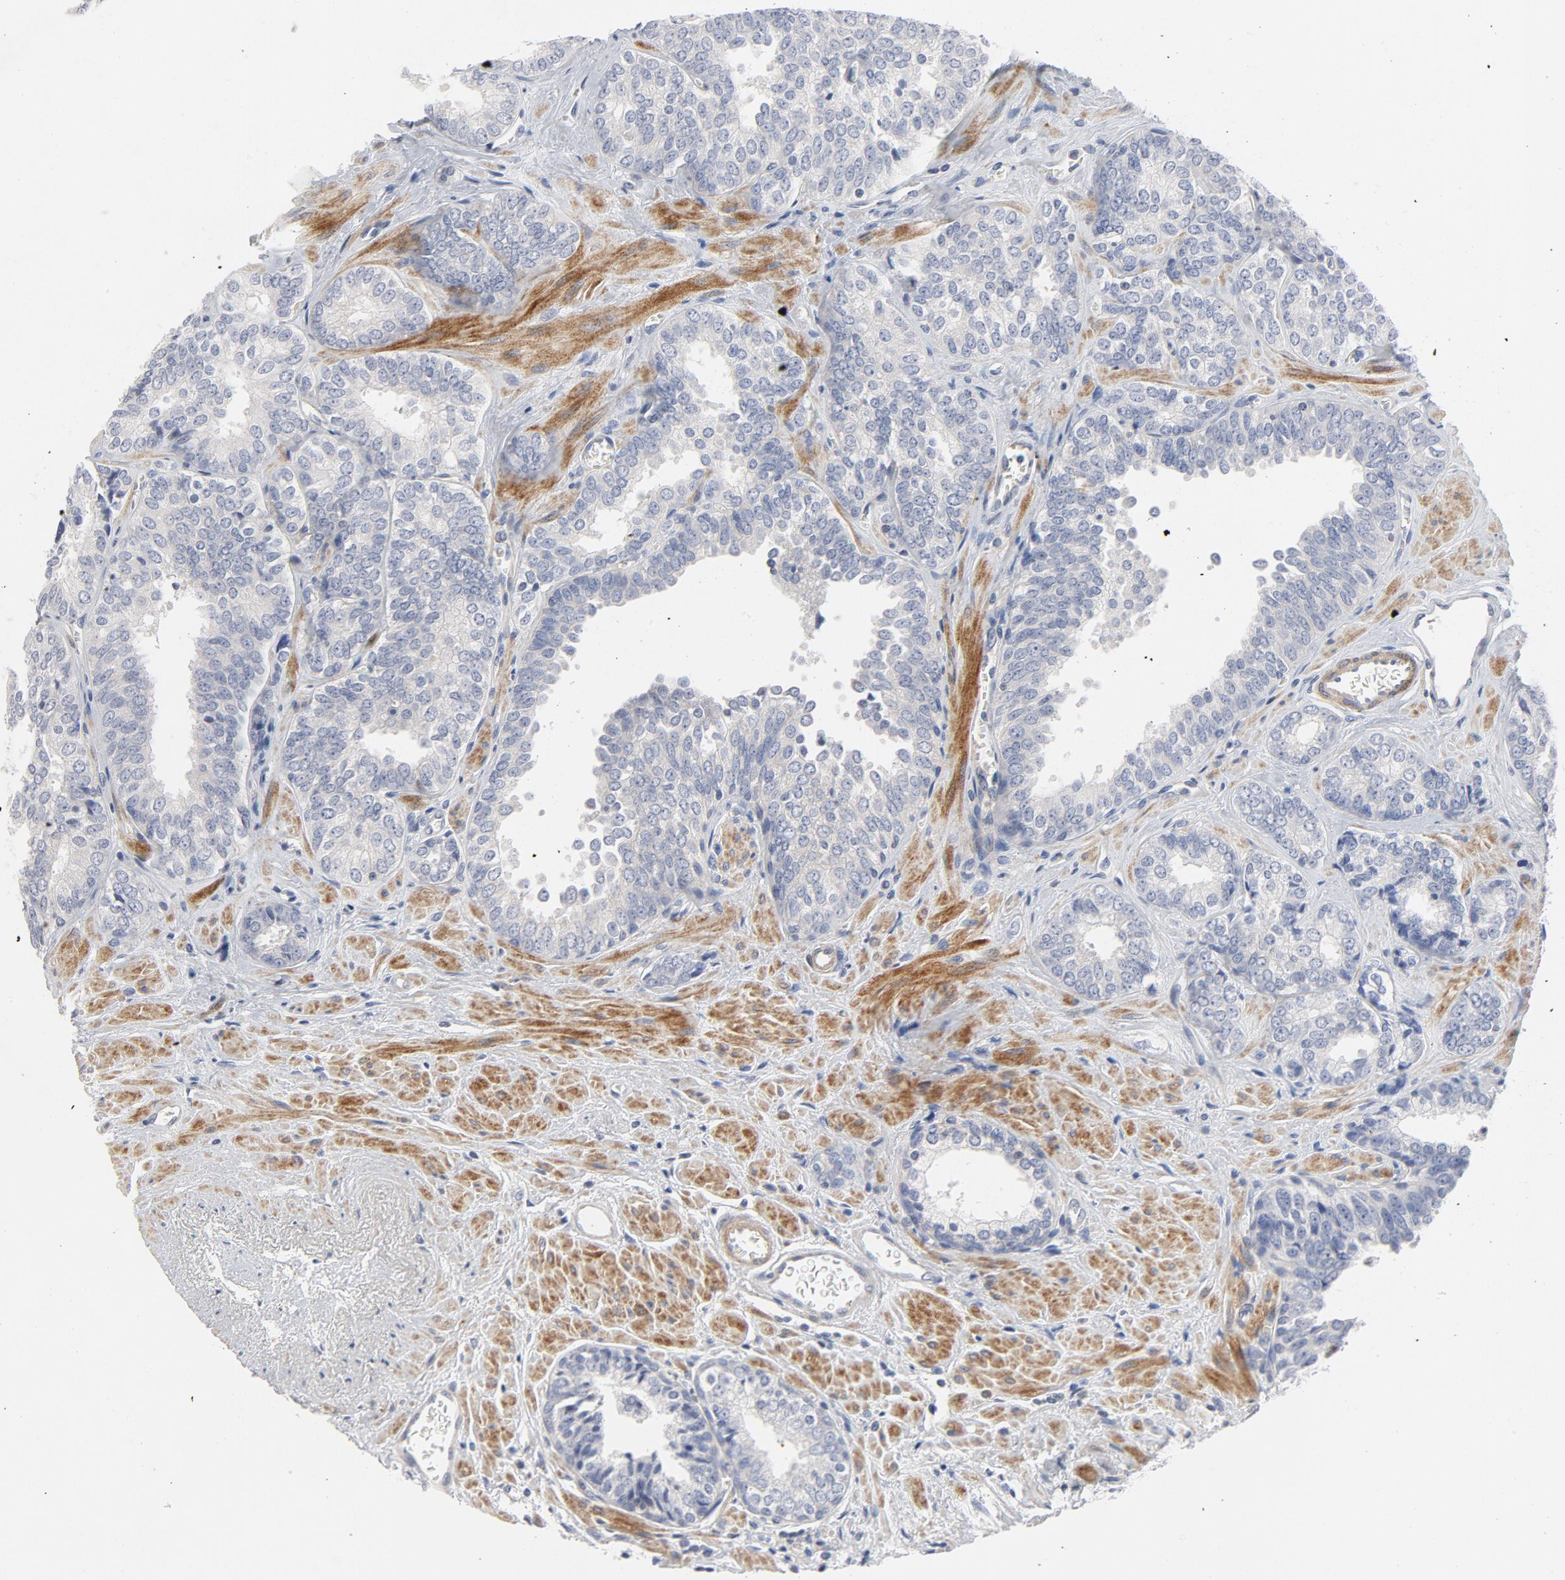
{"staining": {"intensity": "negative", "quantity": "none", "location": "none"}, "tissue": "prostate cancer", "cell_type": "Tumor cells", "image_type": "cancer", "snomed": [{"axis": "morphology", "description": "Adenocarcinoma, High grade"}, {"axis": "topography", "description": "Prostate"}], "caption": "Tumor cells are negative for protein expression in human prostate cancer (adenocarcinoma (high-grade)).", "gene": "ROCK1", "patient": {"sex": "male", "age": 67}}